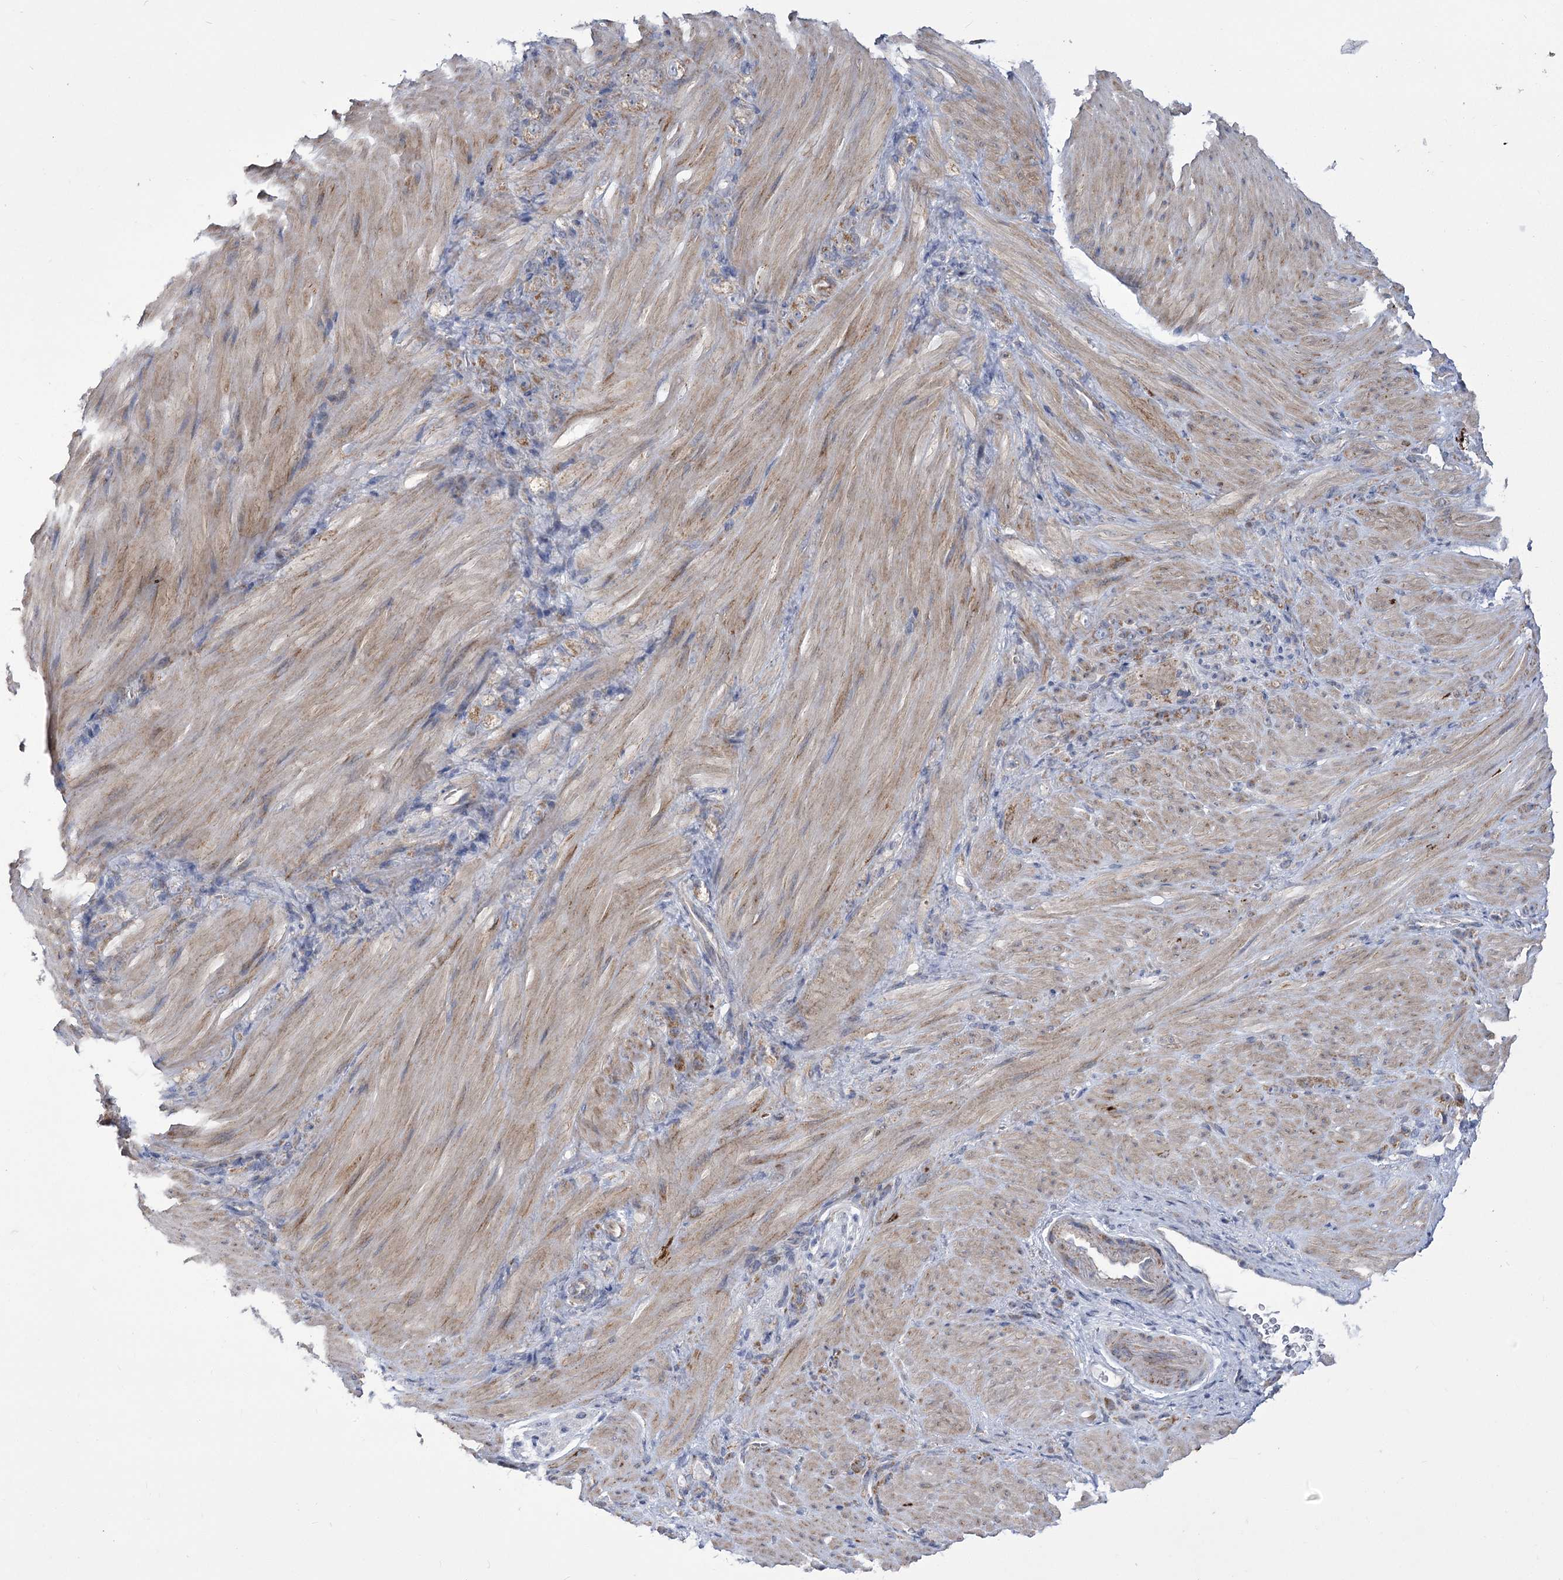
{"staining": {"intensity": "weak", "quantity": "25%-75%", "location": "cytoplasmic/membranous"}, "tissue": "stomach cancer", "cell_type": "Tumor cells", "image_type": "cancer", "snomed": [{"axis": "morphology", "description": "Normal tissue, NOS"}, {"axis": "morphology", "description": "Adenocarcinoma, NOS"}, {"axis": "topography", "description": "Stomach"}], "caption": "Human stomach cancer (adenocarcinoma) stained with a brown dye displays weak cytoplasmic/membranous positive staining in about 25%-75% of tumor cells.", "gene": "PDHB", "patient": {"sex": "male", "age": 82}}